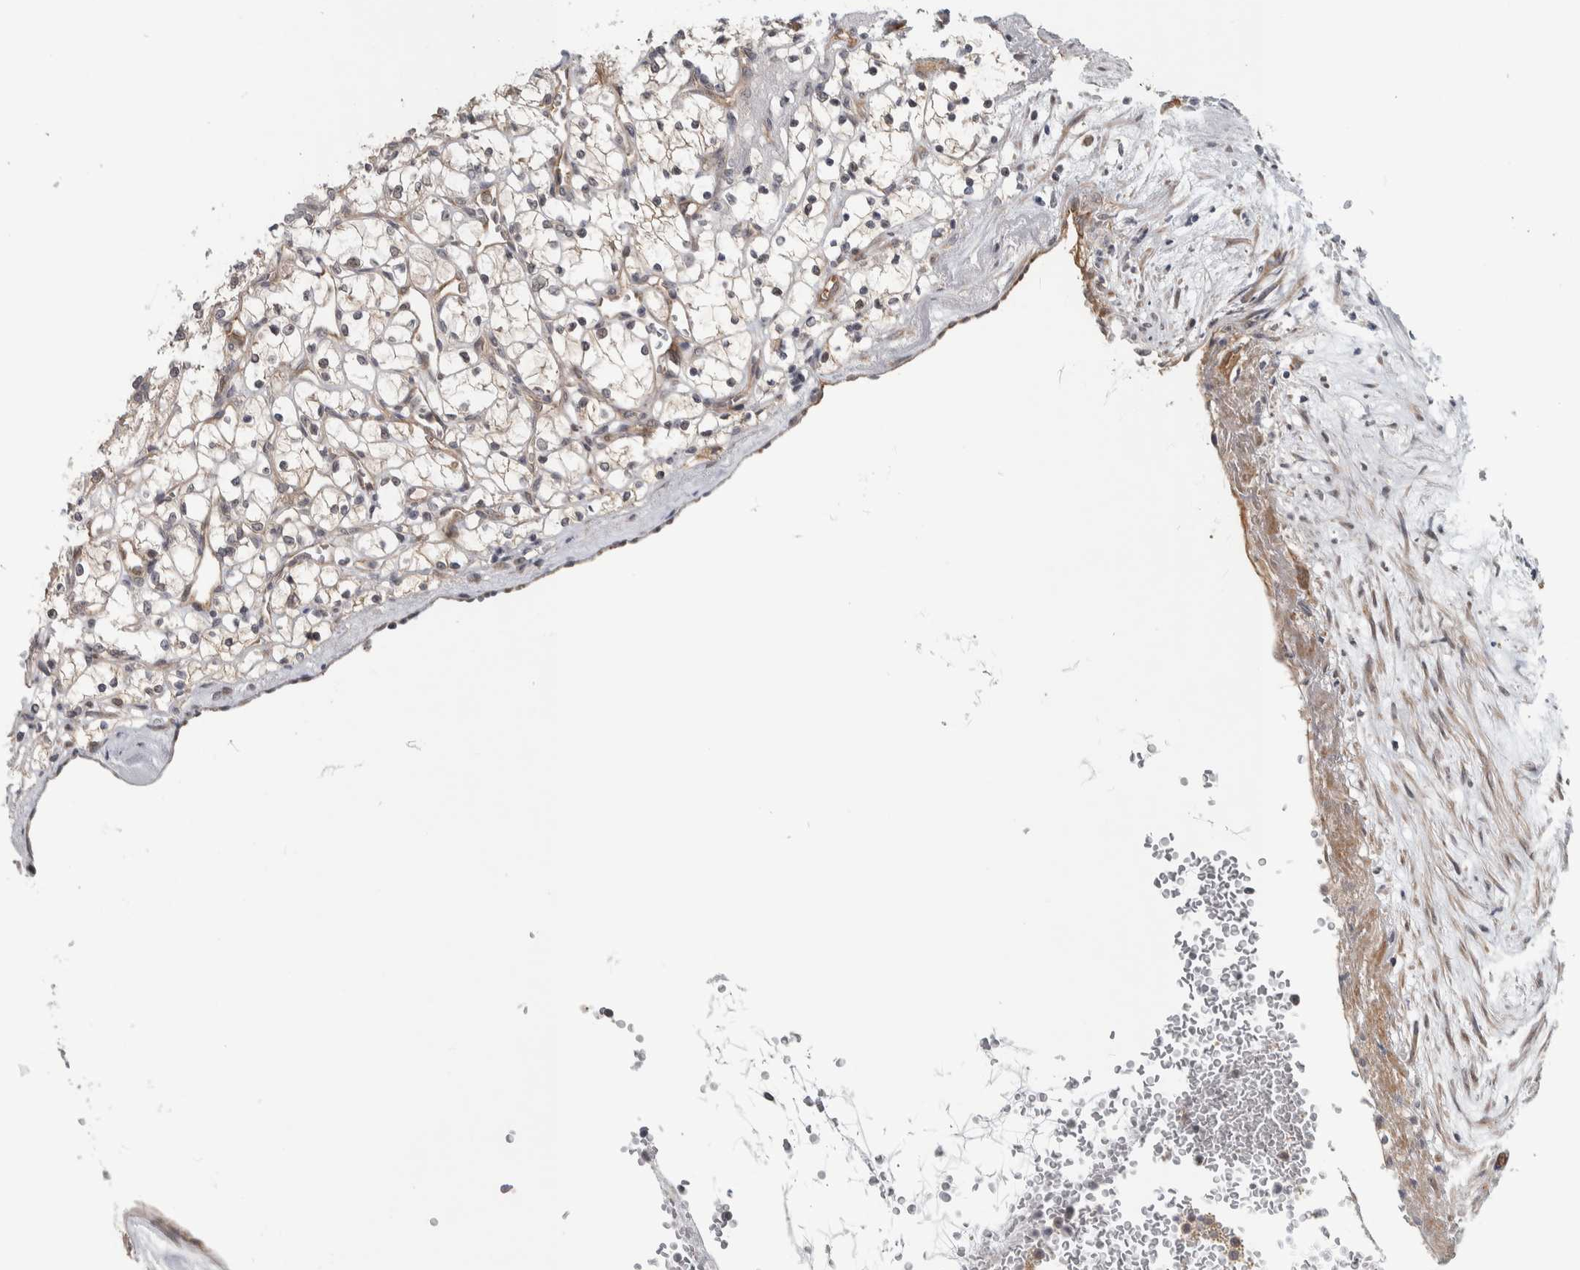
{"staining": {"intensity": "weak", "quantity": "<25%", "location": "cytoplasmic/membranous"}, "tissue": "renal cancer", "cell_type": "Tumor cells", "image_type": "cancer", "snomed": [{"axis": "morphology", "description": "Adenocarcinoma, NOS"}, {"axis": "topography", "description": "Kidney"}], "caption": "This is a image of immunohistochemistry (IHC) staining of renal cancer (adenocarcinoma), which shows no staining in tumor cells.", "gene": "TBC1D31", "patient": {"sex": "female", "age": 69}}